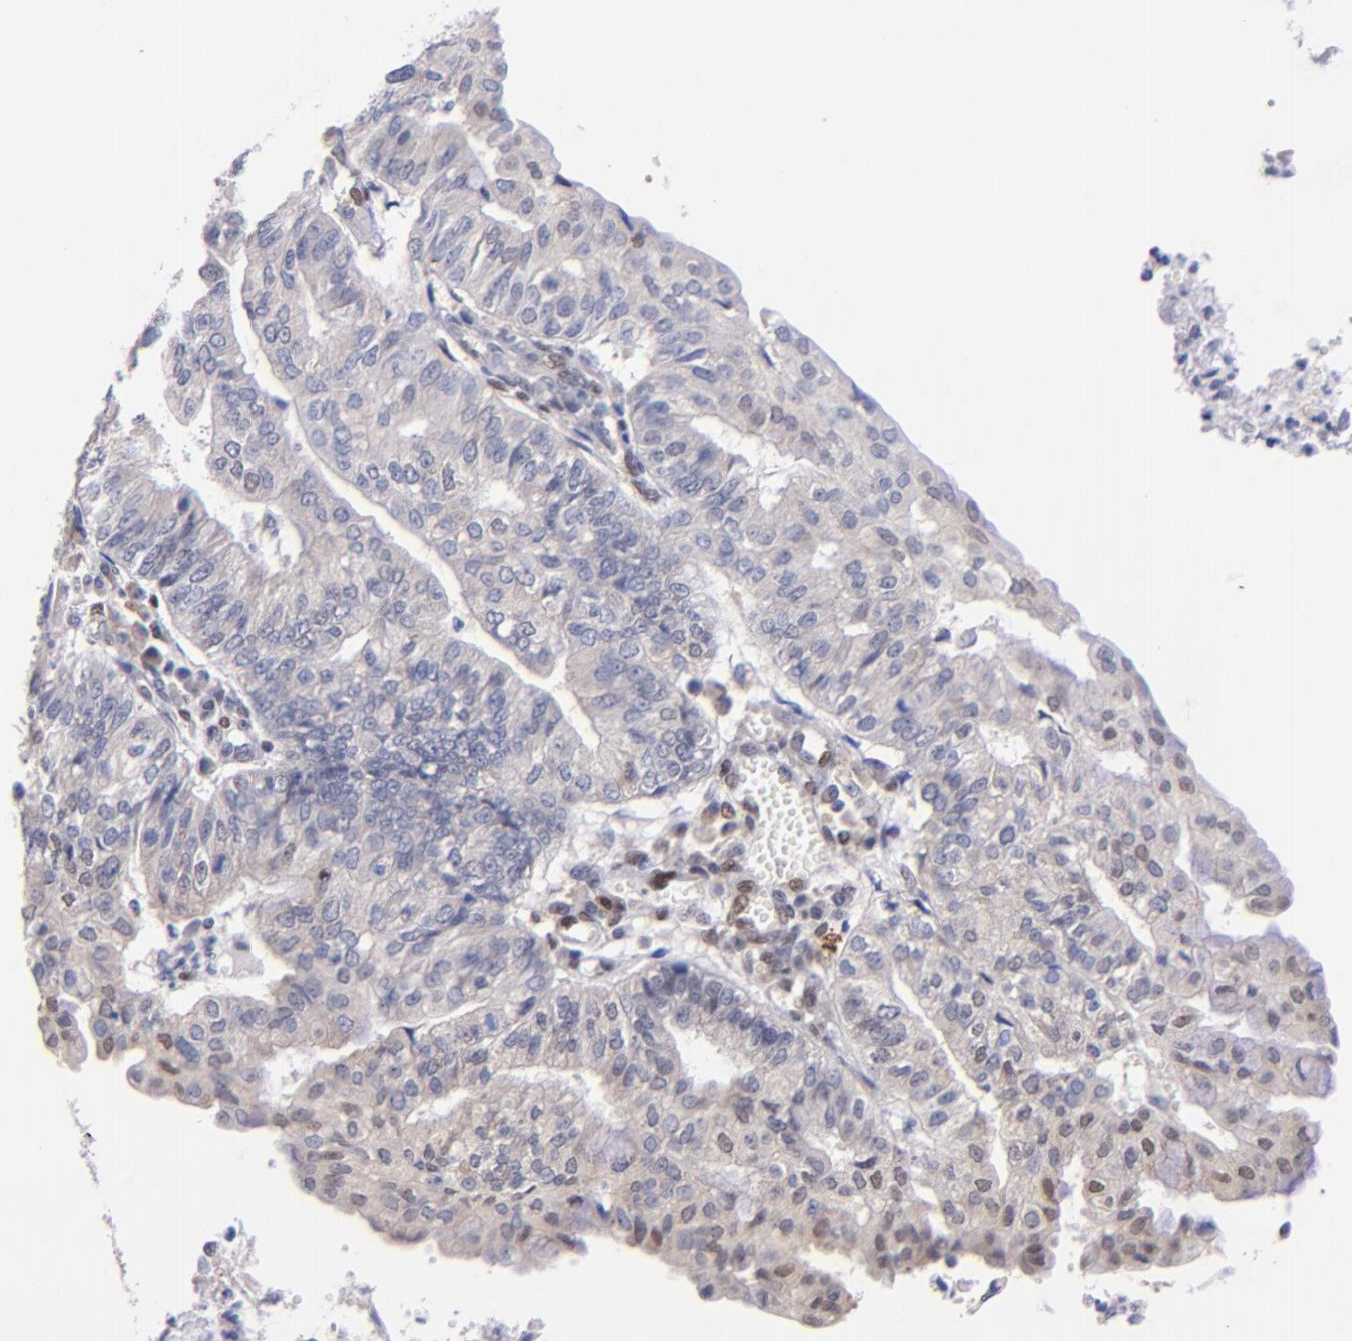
{"staining": {"intensity": "negative", "quantity": "none", "location": "none"}, "tissue": "endometrial cancer", "cell_type": "Tumor cells", "image_type": "cancer", "snomed": [{"axis": "morphology", "description": "Adenocarcinoma, NOS"}, {"axis": "topography", "description": "Endometrium"}], "caption": "Endometrial cancer (adenocarcinoma) was stained to show a protein in brown. There is no significant staining in tumor cells. (Brightfield microscopy of DAB IHC at high magnification).", "gene": "SRF", "patient": {"sex": "female", "age": 59}}